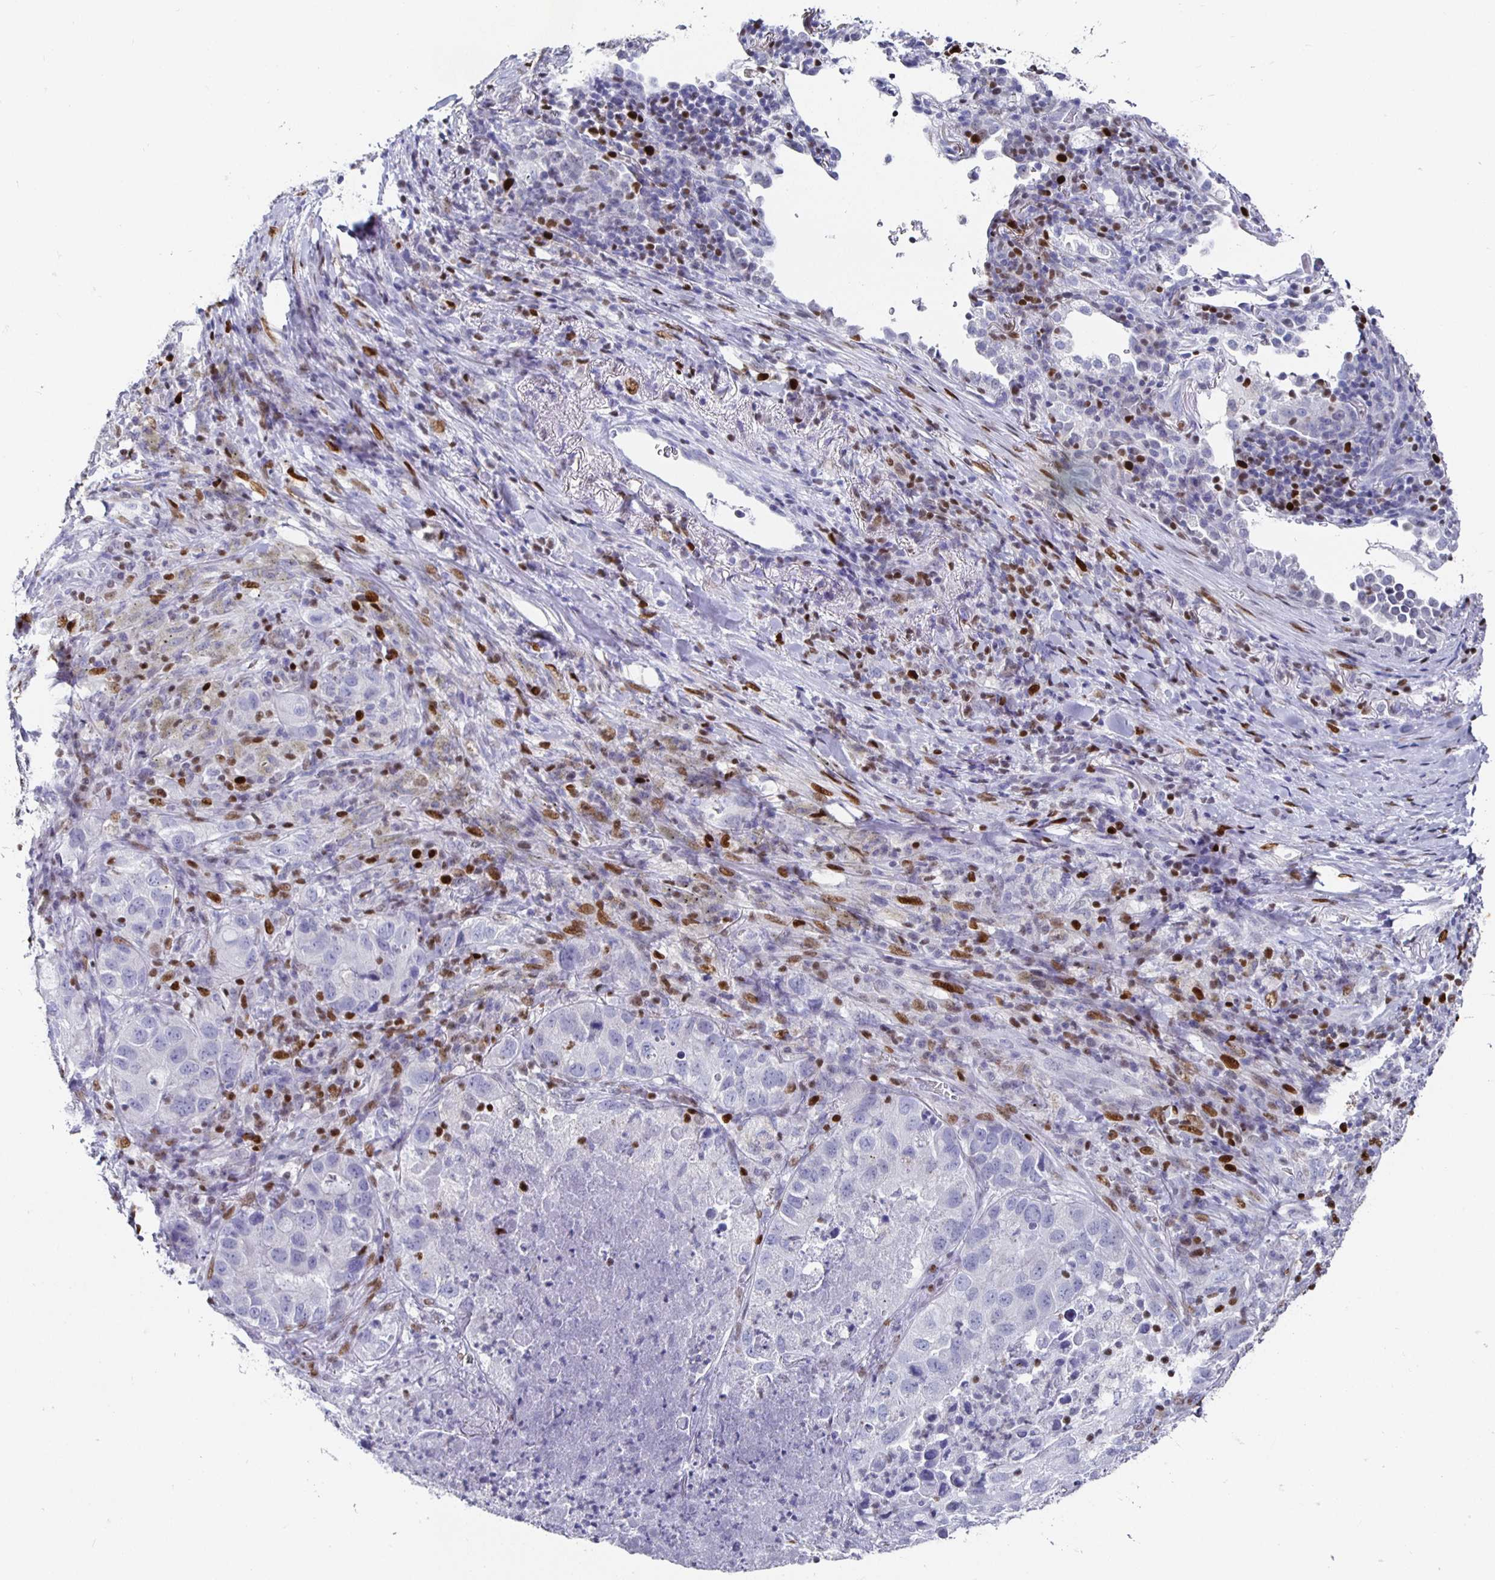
{"staining": {"intensity": "negative", "quantity": "none", "location": "none"}, "tissue": "lung cancer", "cell_type": "Tumor cells", "image_type": "cancer", "snomed": [{"axis": "morphology", "description": "Normal morphology"}, {"axis": "morphology", "description": "Adenocarcinoma, NOS"}, {"axis": "topography", "description": "Lymph node"}, {"axis": "topography", "description": "Lung"}], "caption": "Micrograph shows no protein expression in tumor cells of adenocarcinoma (lung) tissue.", "gene": "RUNX2", "patient": {"sex": "female", "age": 51}}